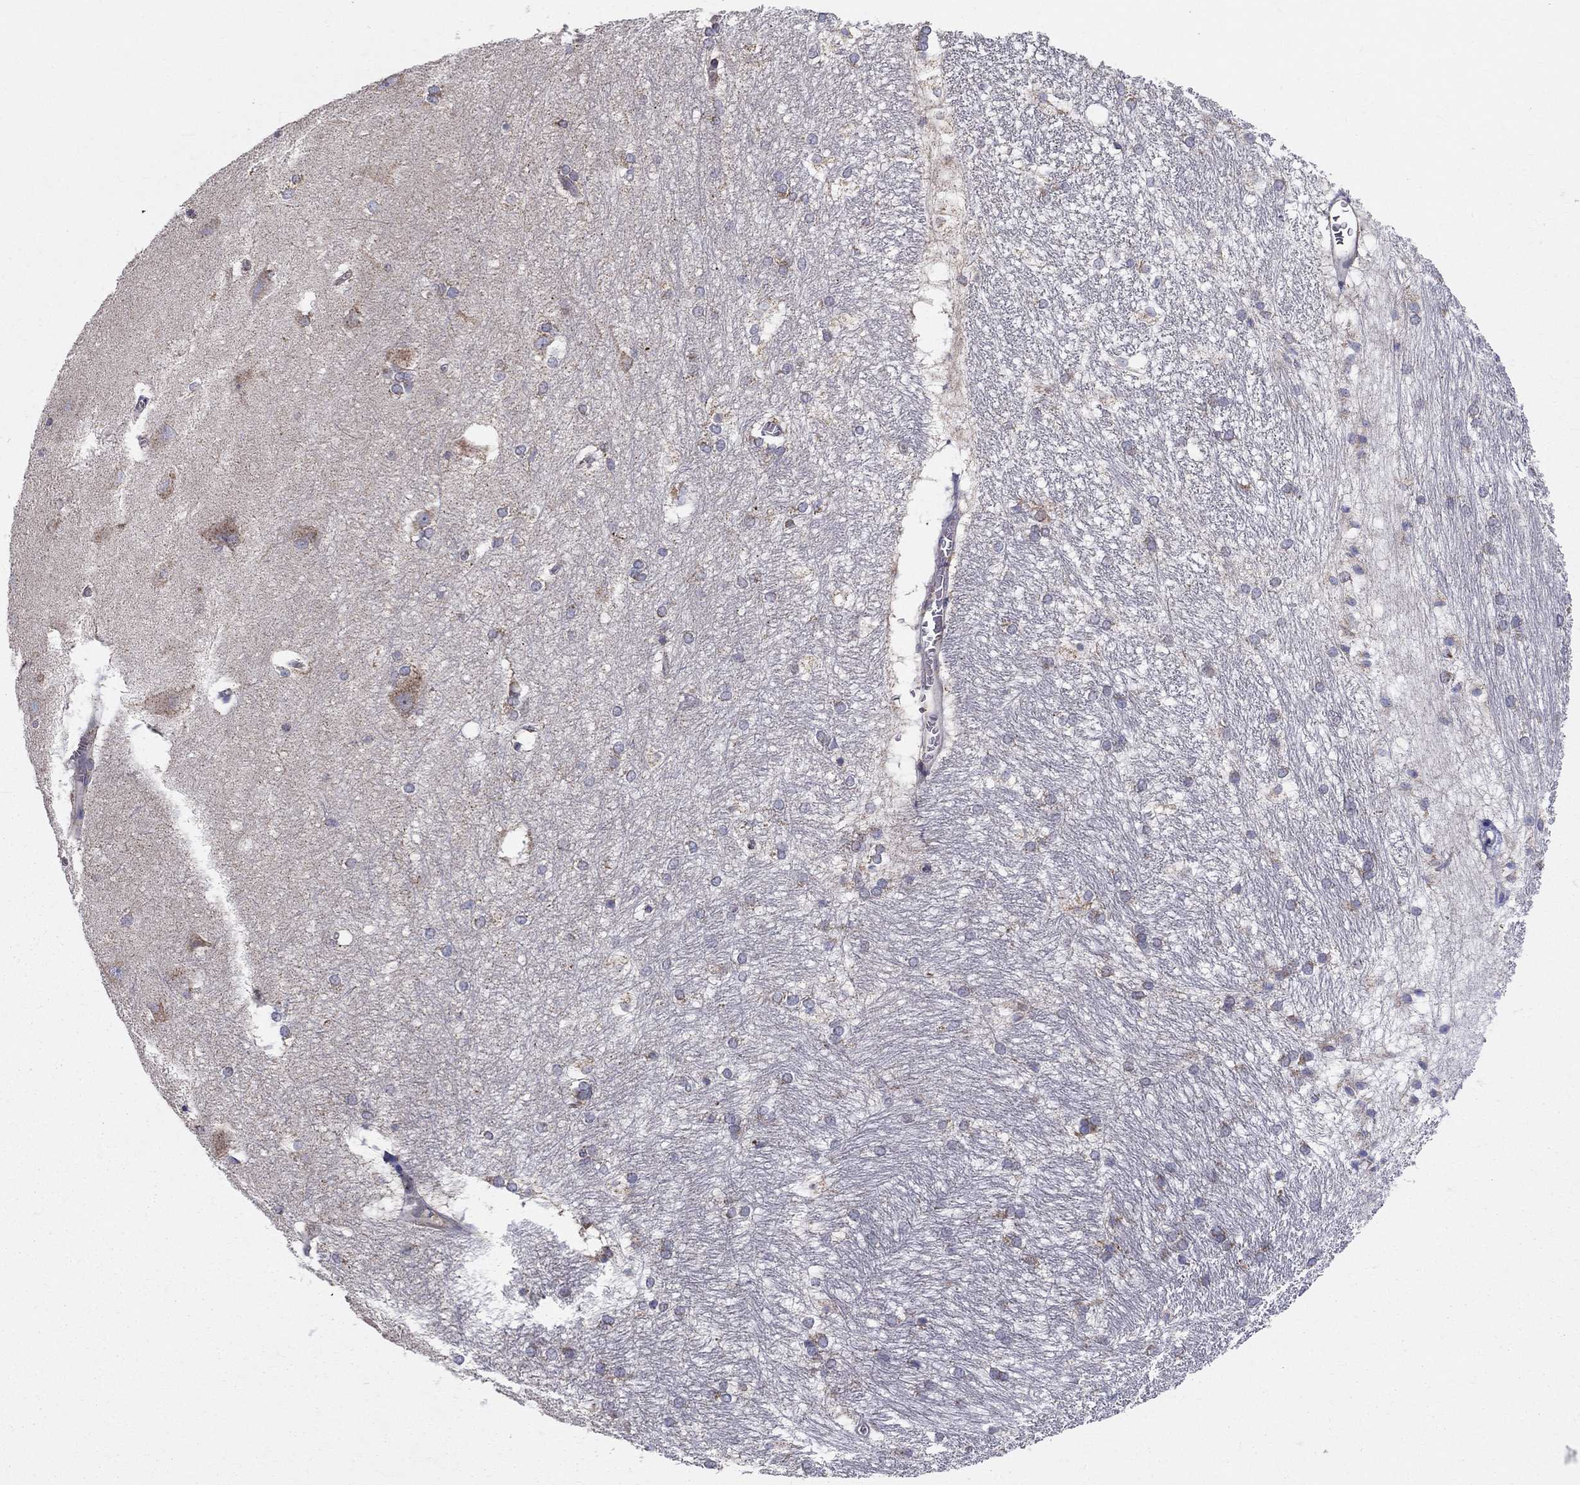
{"staining": {"intensity": "moderate", "quantity": "<25%", "location": "cytoplasmic/membranous"}, "tissue": "hippocampus", "cell_type": "Glial cells", "image_type": "normal", "snomed": [{"axis": "morphology", "description": "Normal tissue, NOS"}, {"axis": "topography", "description": "Cerebral cortex"}, {"axis": "topography", "description": "Hippocampus"}], "caption": "Hippocampus stained with IHC demonstrates moderate cytoplasmic/membranous expression in about <25% of glial cells.", "gene": "PRDX4", "patient": {"sex": "female", "age": 19}}